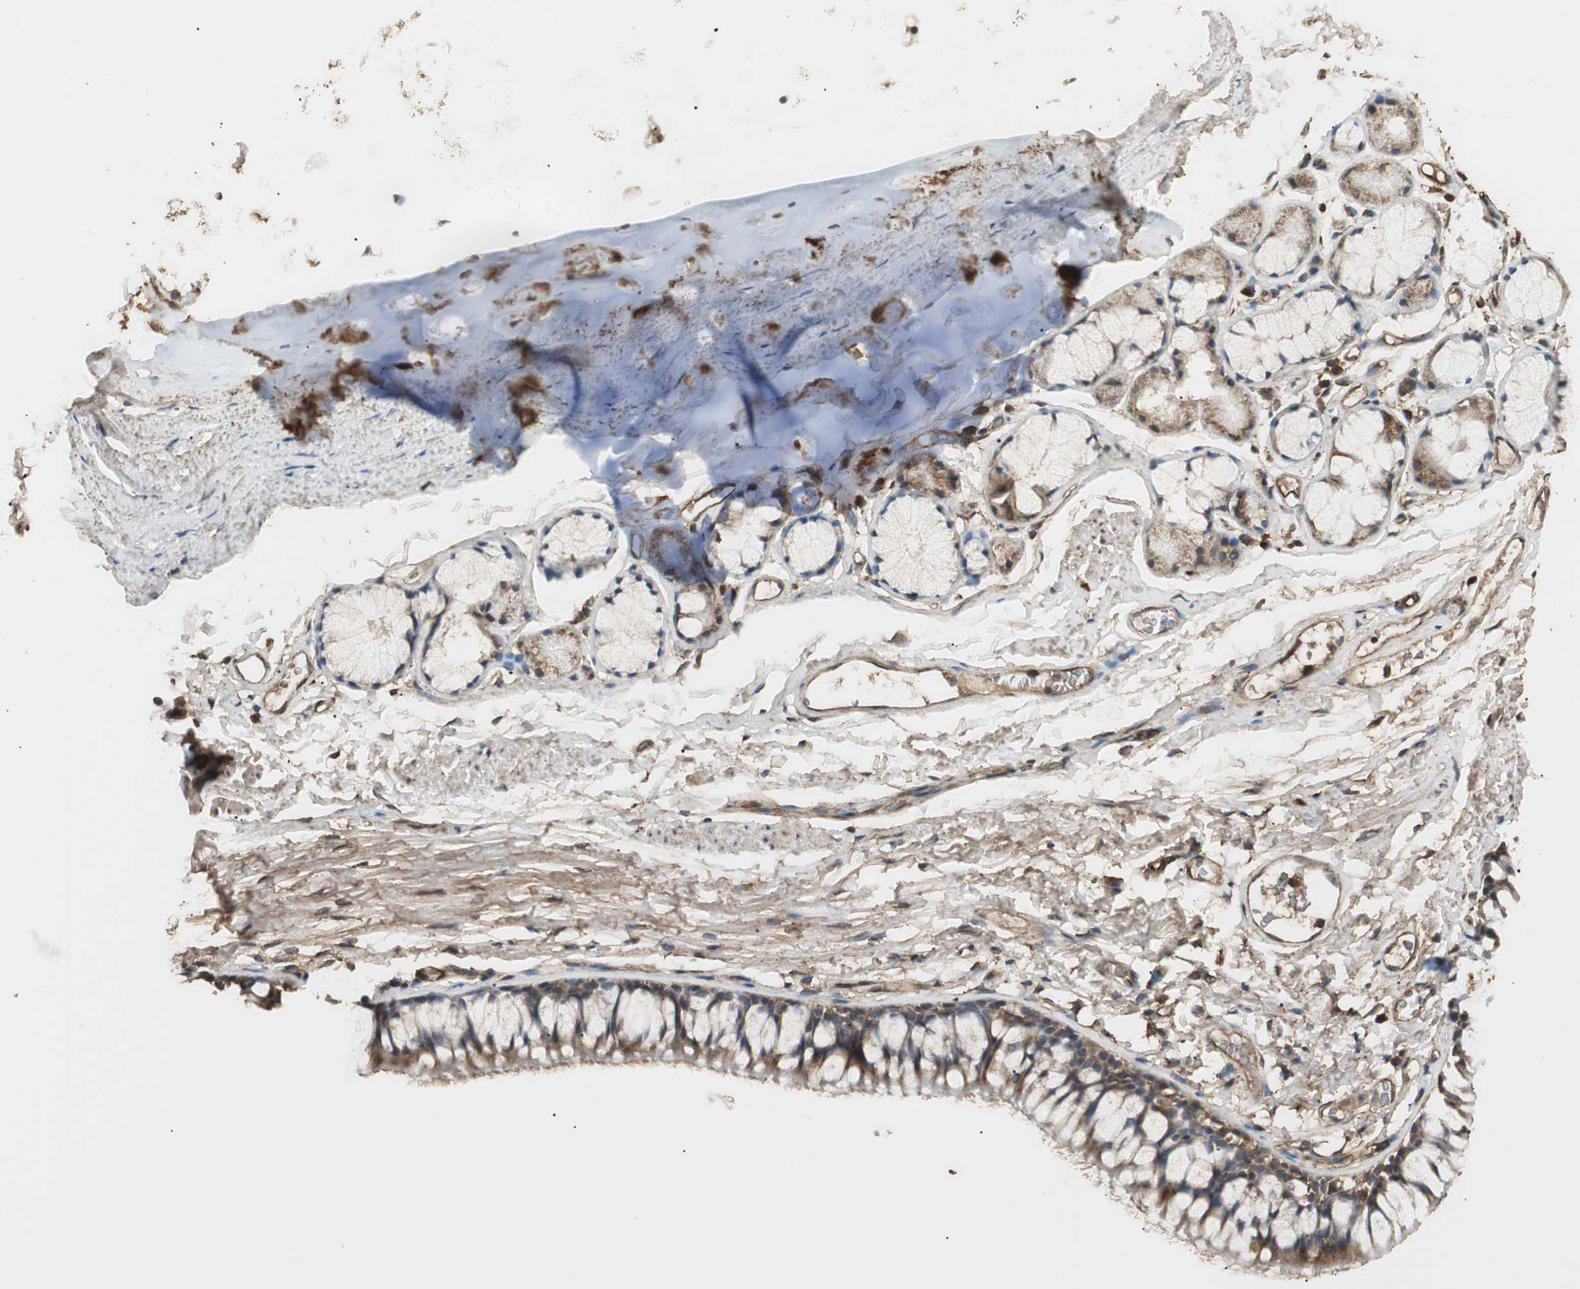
{"staining": {"intensity": "moderate", "quantity": ">75%", "location": "cytoplasmic/membranous"}, "tissue": "adipose tissue", "cell_type": "Adipocytes", "image_type": "normal", "snomed": [{"axis": "morphology", "description": "Normal tissue, NOS"}, {"axis": "topography", "description": "Cartilage tissue"}, {"axis": "topography", "description": "Bronchus"}], "caption": "Adipocytes demonstrate medium levels of moderate cytoplasmic/membranous staining in approximately >75% of cells in benign human adipose tissue. (Stains: DAB (3,3'-diaminobenzidine) in brown, nuclei in blue, Microscopy: brightfield microscopy at high magnification).", "gene": "CCN4", "patient": {"sex": "female", "age": 73}}